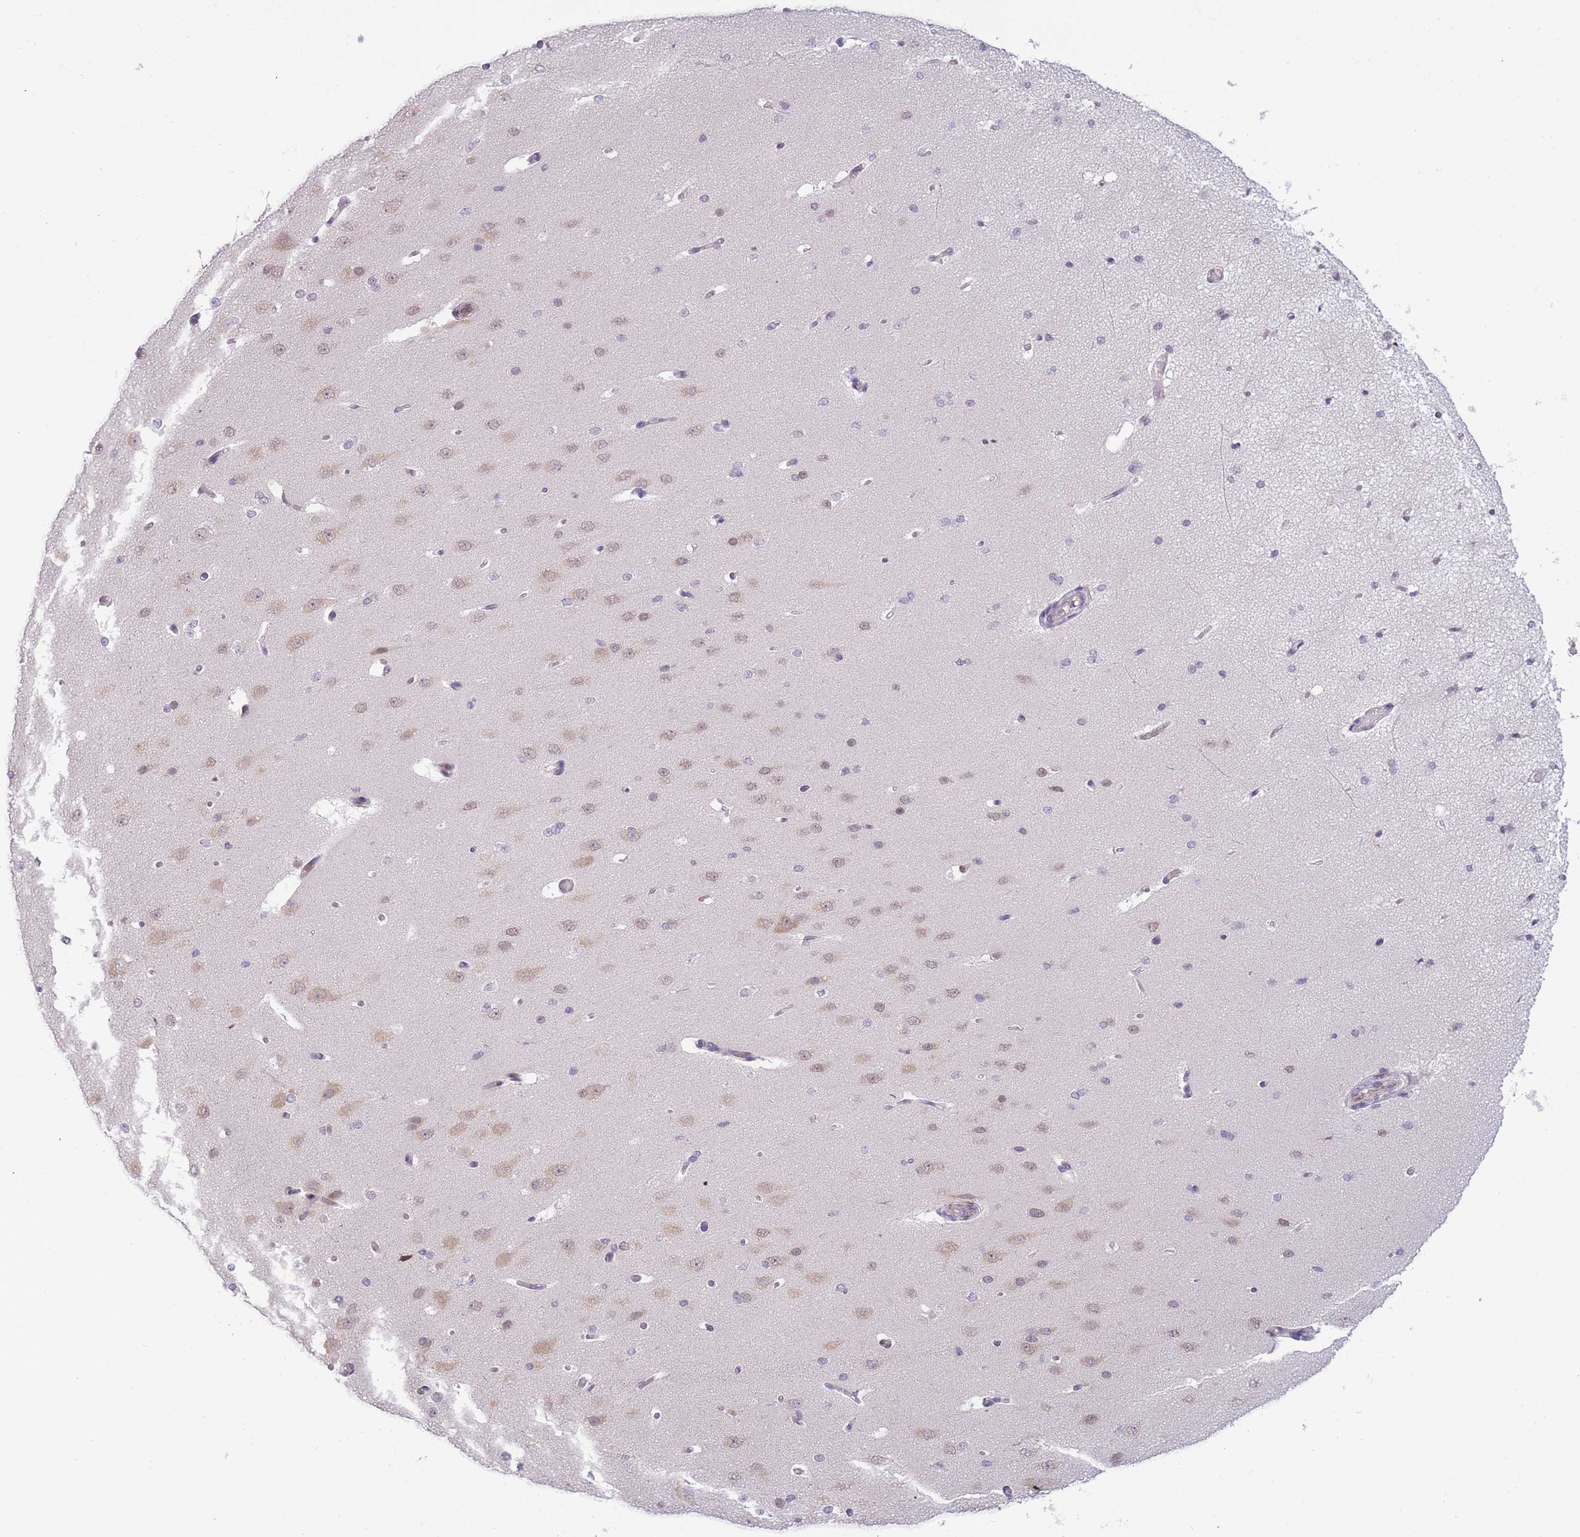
{"staining": {"intensity": "negative", "quantity": "none", "location": "none"}, "tissue": "cerebral cortex", "cell_type": "Endothelial cells", "image_type": "normal", "snomed": [{"axis": "morphology", "description": "Normal tissue, NOS"}, {"axis": "morphology", "description": "Inflammation, NOS"}, {"axis": "topography", "description": "Cerebral cortex"}], "caption": "This is an immunohistochemistry (IHC) image of normal human cerebral cortex. There is no positivity in endothelial cells.", "gene": "TMEM121", "patient": {"sex": "male", "age": 6}}